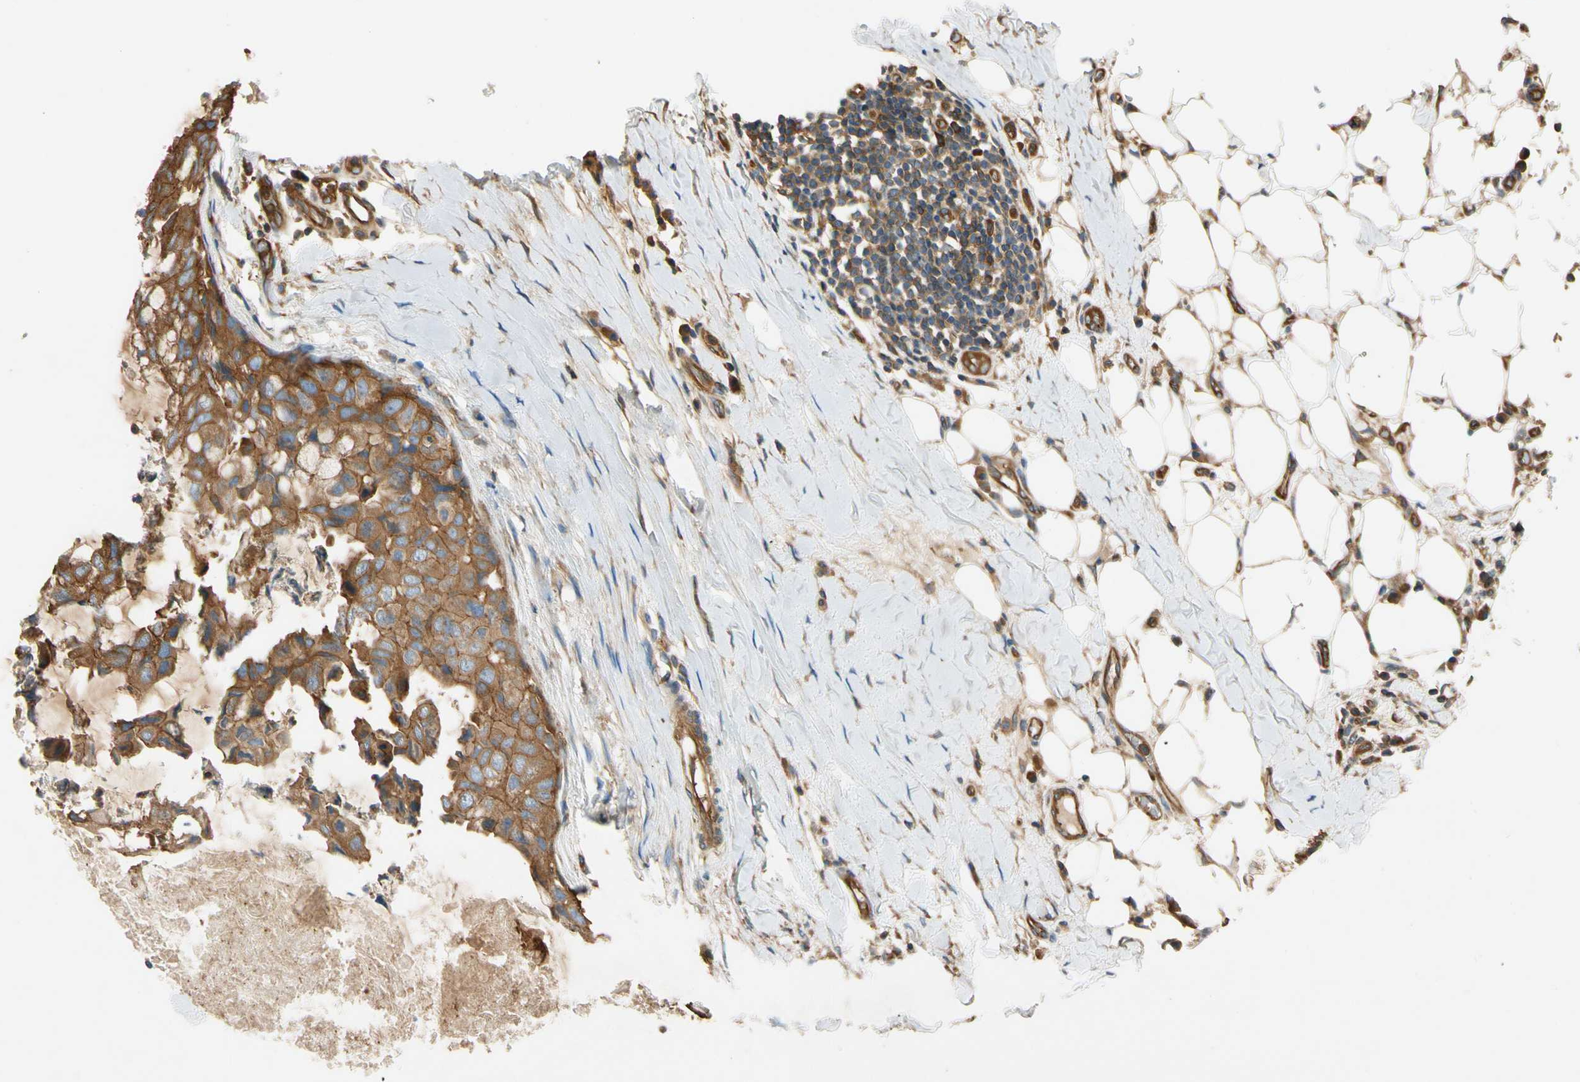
{"staining": {"intensity": "strong", "quantity": ">75%", "location": "cytoplasmic/membranous"}, "tissue": "breast cancer", "cell_type": "Tumor cells", "image_type": "cancer", "snomed": [{"axis": "morphology", "description": "Duct carcinoma"}, {"axis": "topography", "description": "Breast"}], "caption": "The image reveals a brown stain indicating the presence of a protein in the cytoplasmic/membranous of tumor cells in breast cancer. (brown staining indicates protein expression, while blue staining denotes nuclei).", "gene": "TCP11L1", "patient": {"sex": "female", "age": 40}}